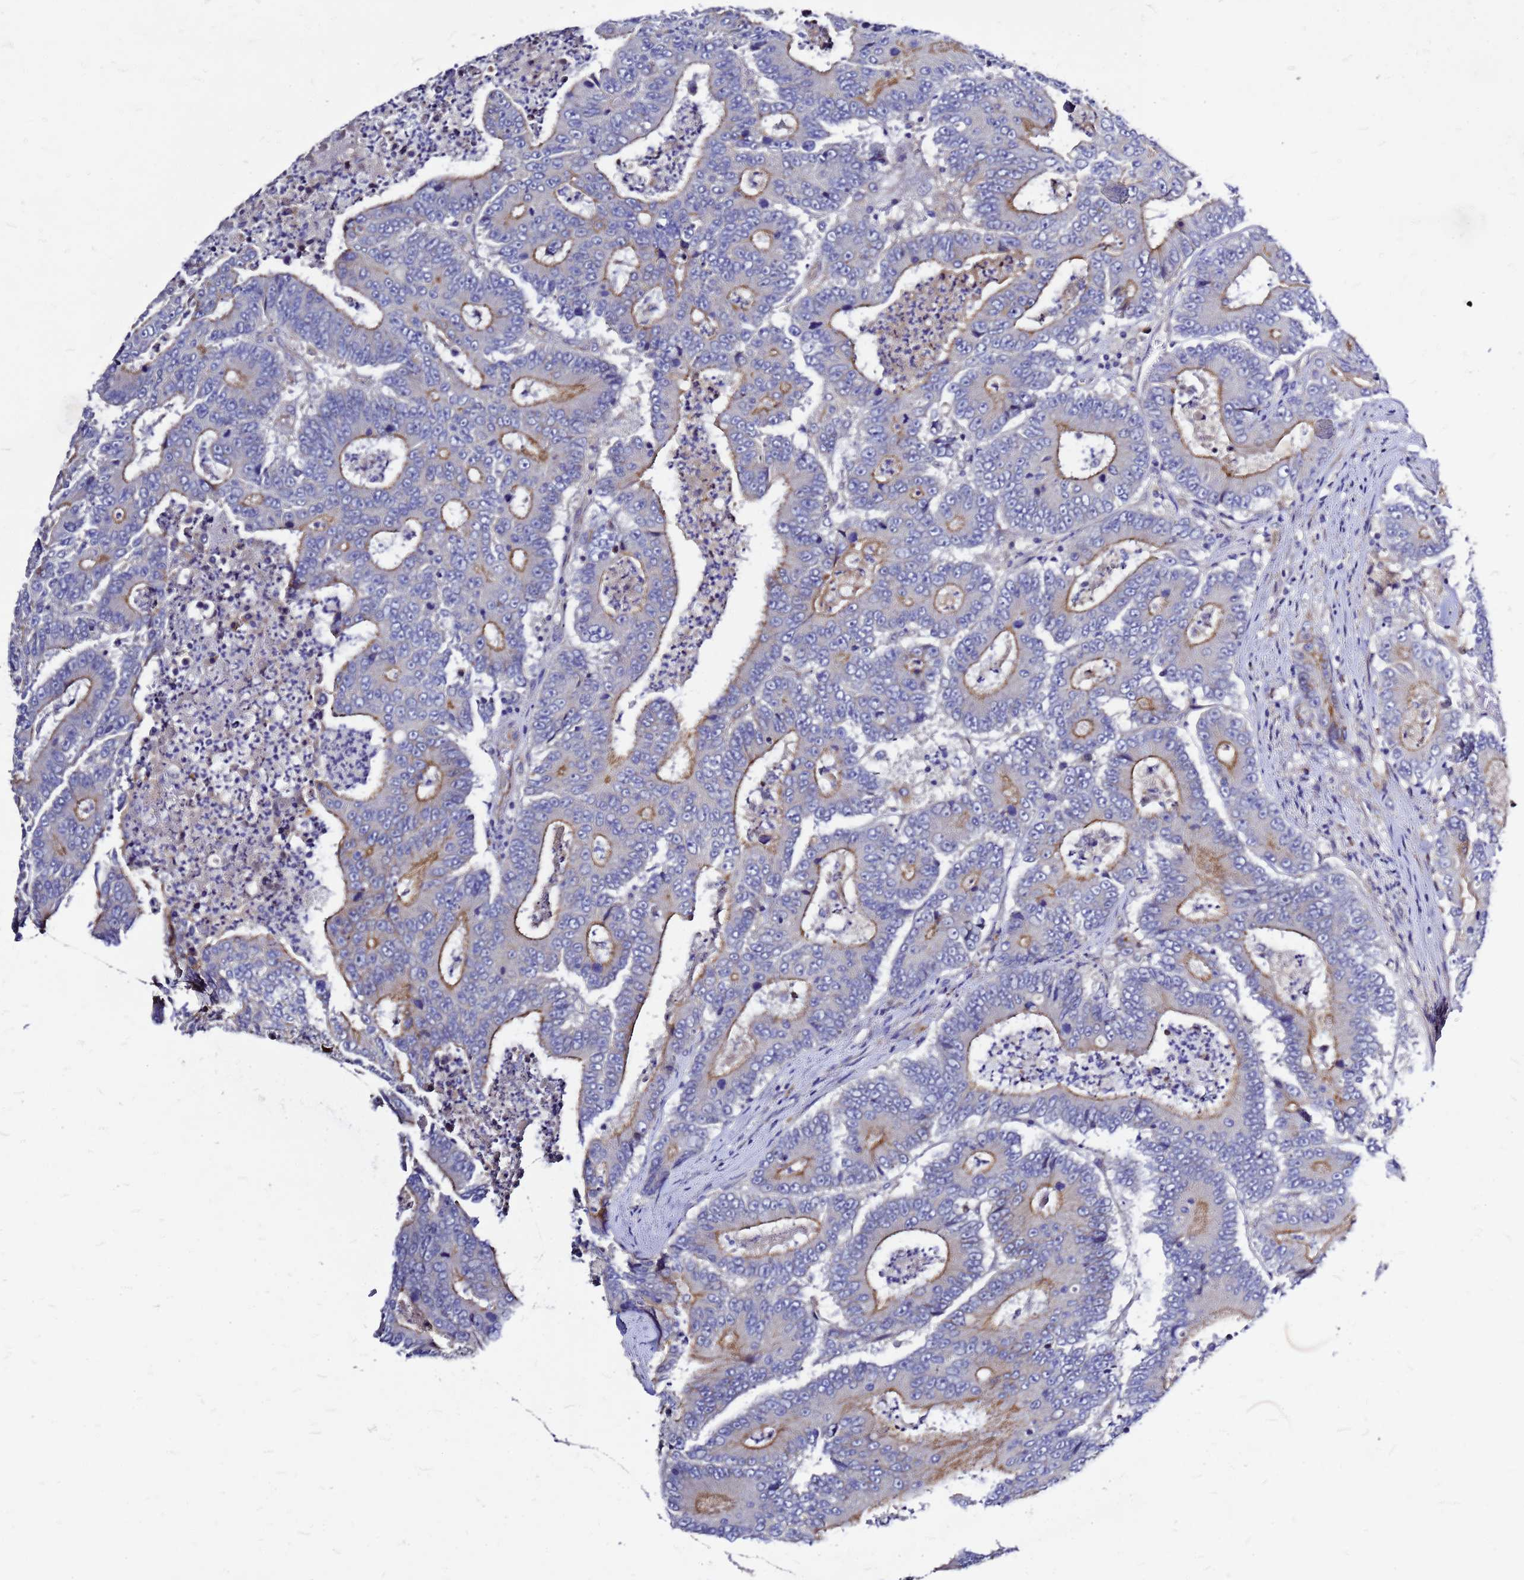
{"staining": {"intensity": "moderate", "quantity": "<25%", "location": "cytoplasmic/membranous"}, "tissue": "colorectal cancer", "cell_type": "Tumor cells", "image_type": "cancer", "snomed": [{"axis": "morphology", "description": "Adenocarcinoma, NOS"}, {"axis": "topography", "description": "Colon"}], "caption": "Protein staining exhibits moderate cytoplasmic/membranous positivity in about <25% of tumor cells in adenocarcinoma (colorectal). (brown staining indicates protein expression, while blue staining denotes nuclei).", "gene": "FBXW5", "patient": {"sex": "male", "age": 83}}